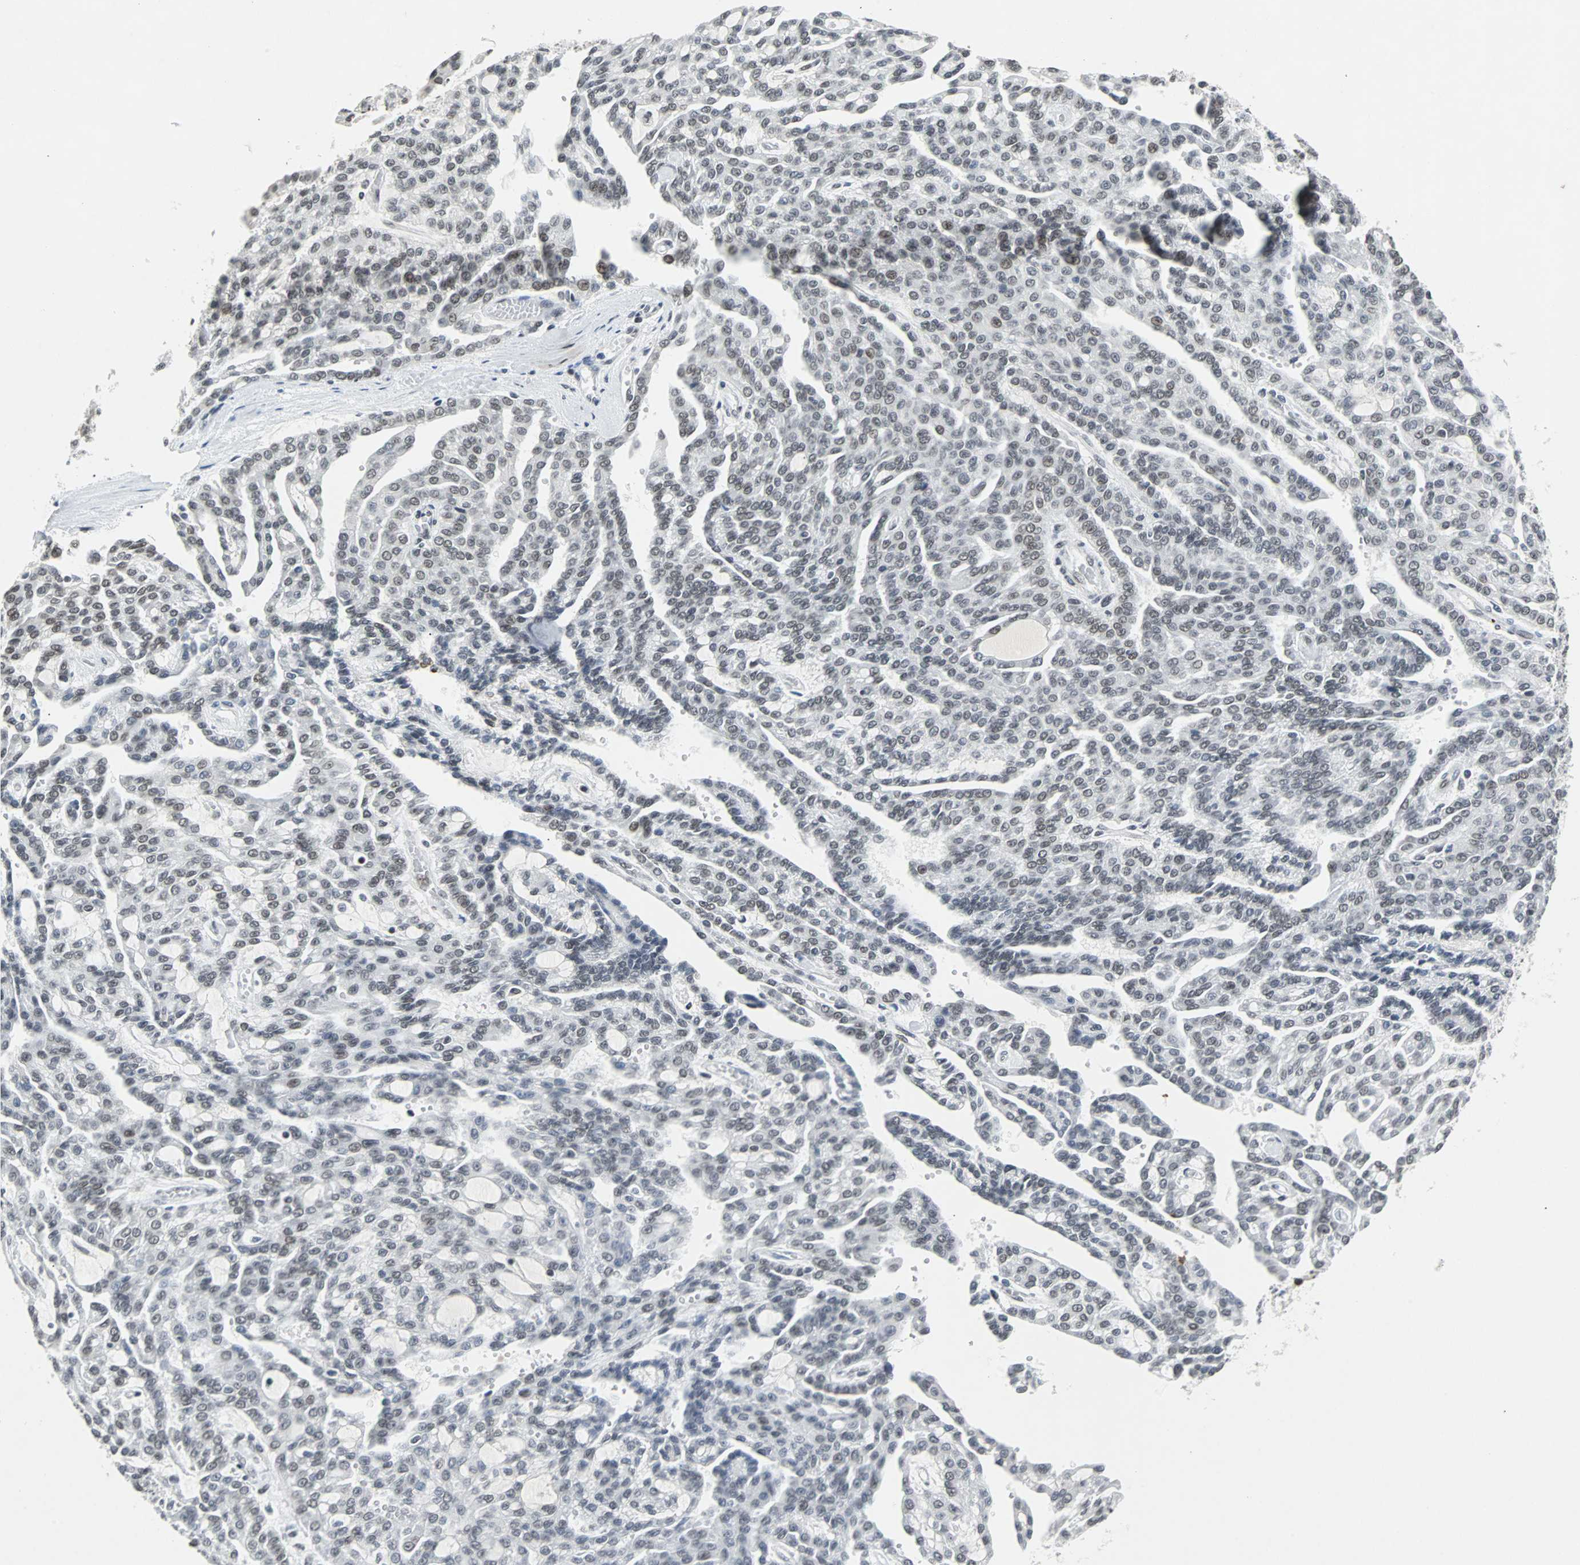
{"staining": {"intensity": "weak", "quantity": "25%-75%", "location": "nuclear"}, "tissue": "renal cancer", "cell_type": "Tumor cells", "image_type": "cancer", "snomed": [{"axis": "morphology", "description": "Adenocarcinoma, NOS"}, {"axis": "topography", "description": "Kidney"}], "caption": "Tumor cells reveal weak nuclear positivity in about 25%-75% of cells in renal cancer (adenocarcinoma). (Brightfield microscopy of DAB IHC at high magnification).", "gene": "GATAD2A", "patient": {"sex": "male", "age": 63}}